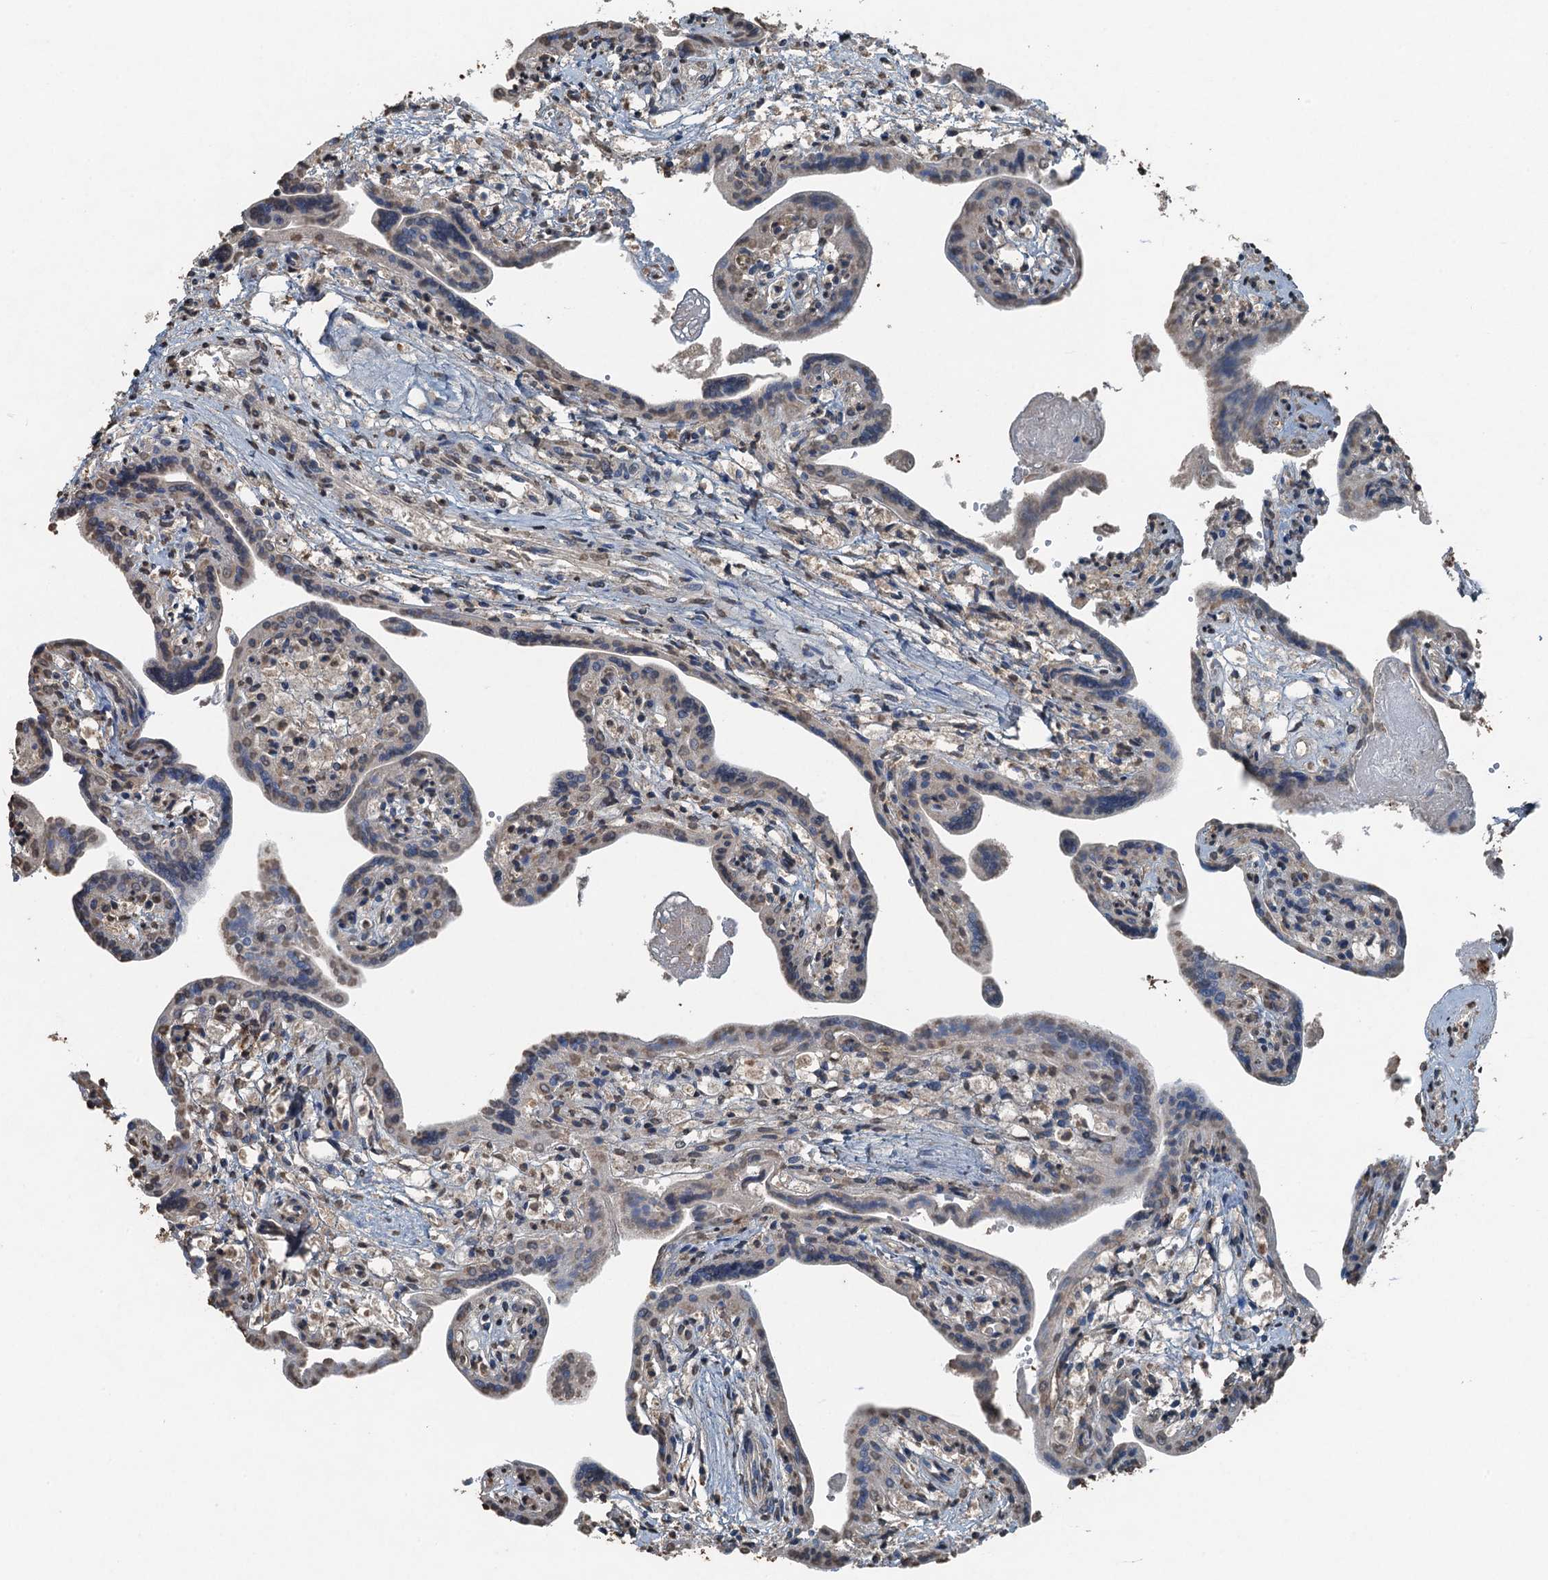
{"staining": {"intensity": "weak", "quantity": "<25%", "location": "cytoplasmic/membranous"}, "tissue": "placenta", "cell_type": "Decidual cells", "image_type": "normal", "snomed": [{"axis": "morphology", "description": "Normal tissue, NOS"}, {"axis": "topography", "description": "Placenta"}], "caption": "Unremarkable placenta was stained to show a protein in brown. There is no significant positivity in decidual cells. (Brightfield microscopy of DAB (3,3'-diaminobenzidine) immunohistochemistry (IHC) at high magnification).", "gene": "TCTN1", "patient": {"sex": "female", "age": 37}}